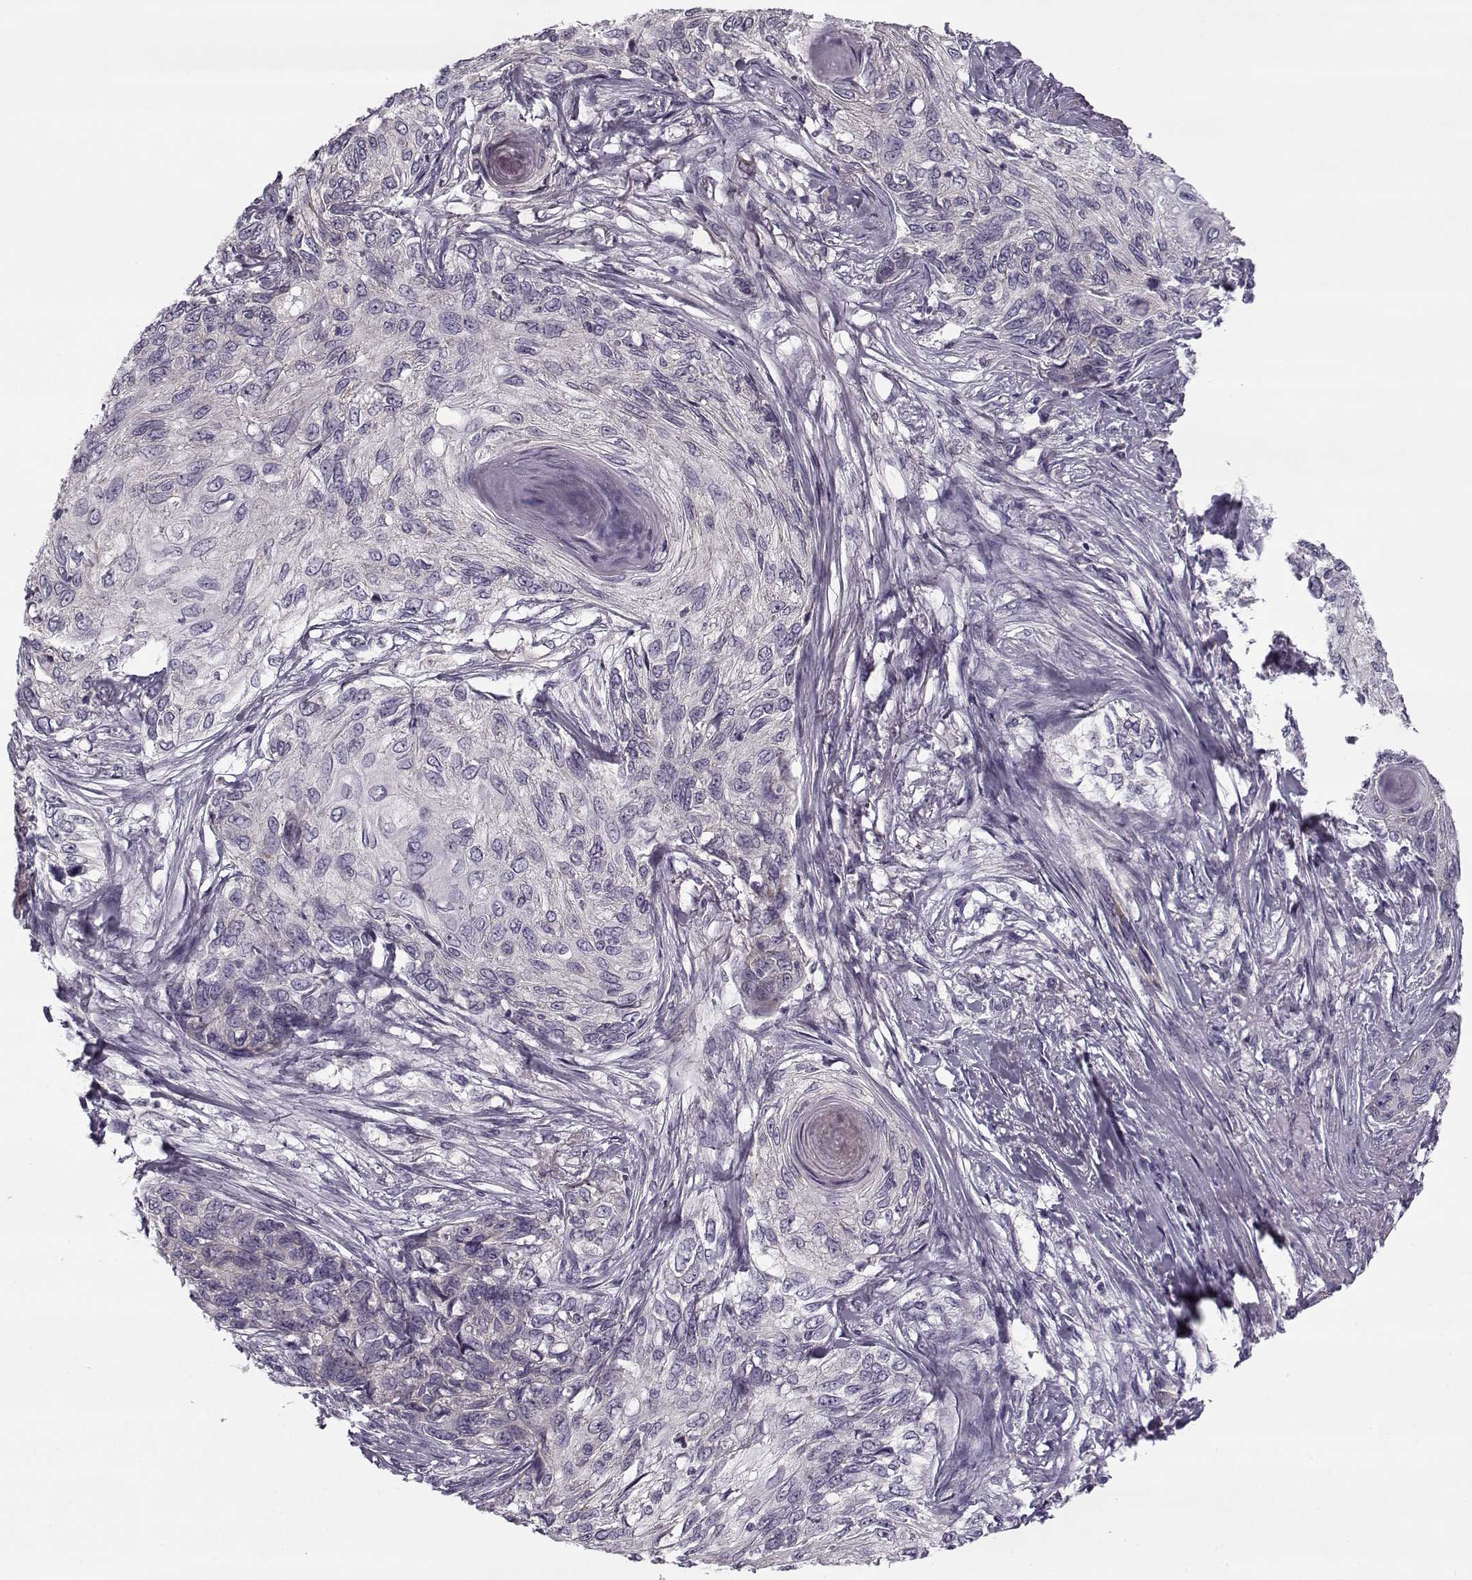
{"staining": {"intensity": "negative", "quantity": "none", "location": "none"}, "tissue": "skin cancer", "cell_type": "Tumor cells", "image_type": "cancer", "snomed": [{"axis": "morphology", "description": "Squamous cell carcinoma, NOS"}, {"axis": "topography", "description": "Skin"}], "caption": "This is an IHC micrograph of skin squamous cell carcinoma. There is no staining in tumor cells.", "gene": "PNMT", "patient": {"sex": "male", "age": 92}}